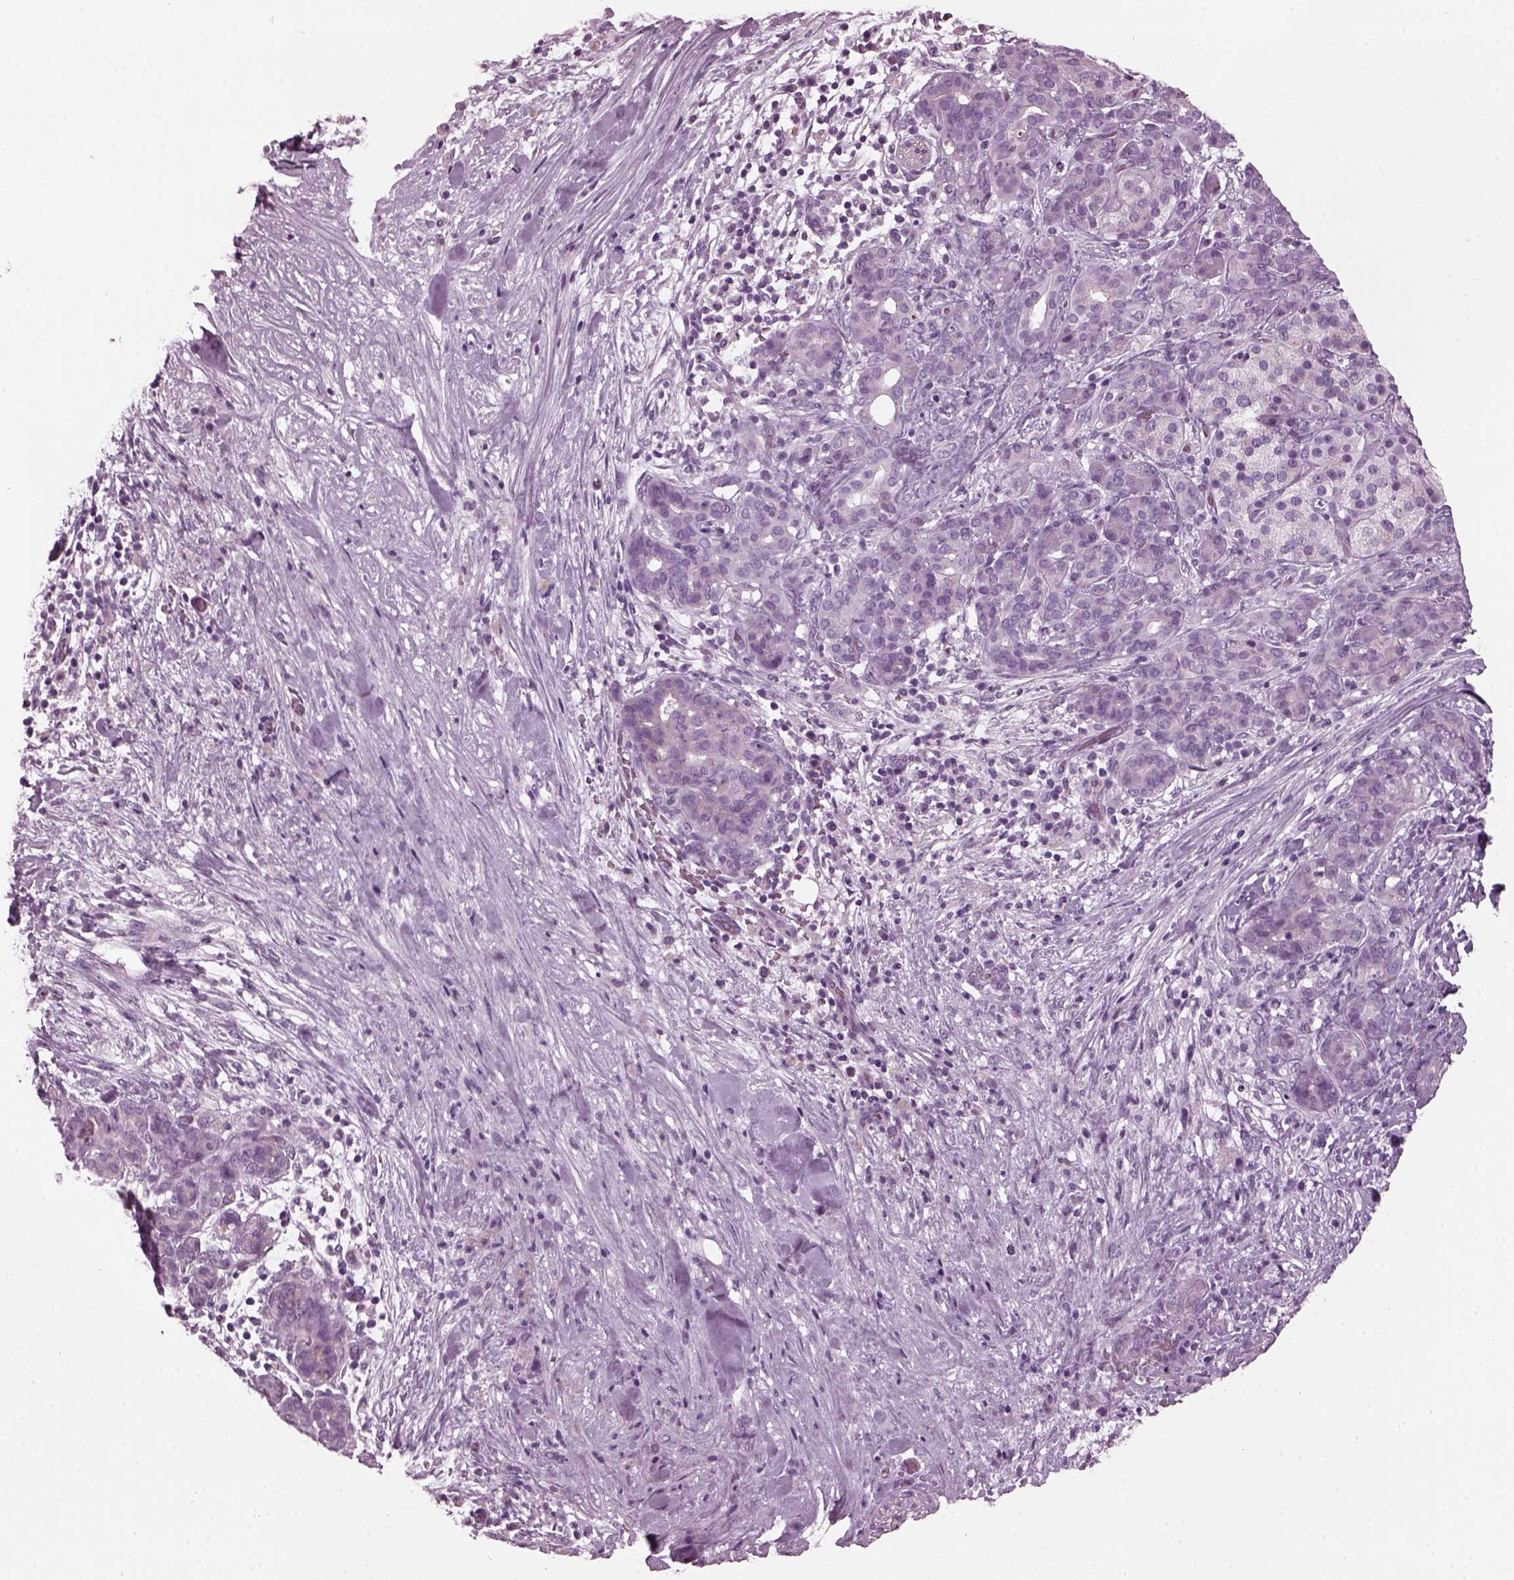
{"staining": {"intensity": "negative", "quantity": "none", "location": "none"}, "tissue": "pancreatic cancer", "cell_type": "Tumor cells", "image_type": "cancer", "snomed": [{"axis": "morphology", "description": "Adenocarcinoma, NOS"}, {"axis": "topography", "description": "Pancreas"}], "caption": "DAB (3,3'-diaminobenzidine) immunohistochemical staining of pancreatic cancer (adenocarcinoma) shows no significant staining in tumor cells. (Brightfield microscopy of DAB (3,3'-diaminobenzidine) immunohistochemistry (IHC) at high magnification).", "gene": "DPYSL5", "patient": {"sex": "male", "age": 44}}